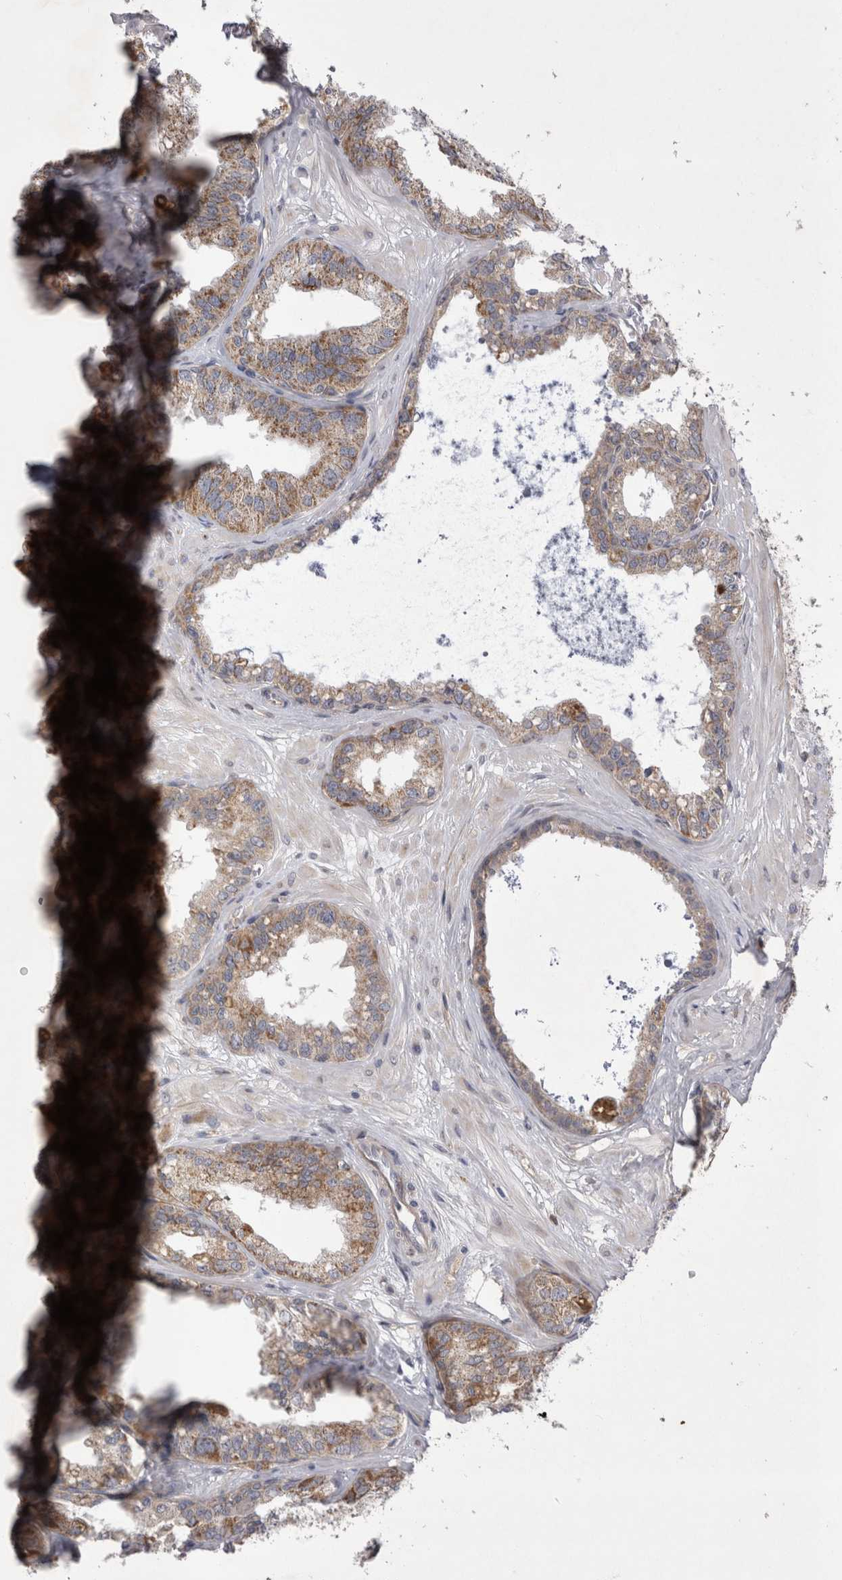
{"staining": {"intensity": "weak", "quantity": ">75%", "location": "cytoplasmic/membranous"}, "tissue": "seminal vesicle", "cell_type": "Glandular cells", "image_type": "normal", "snomed": [{"axis": "morphology", "description": "Normal tissue, NOS"}, {"axis": "topography", "description": "Prostate"}, {"axis": "topography", "description": "Seminal veicle"}], "caption": "Brown immunohistochemical staining in normal seminal vesicle displays weak cytoplasmic/membranous expression in approximately >75% of glandular cells.", "gene": "TSPOAP1", "patient": {"sex": "male", "age": 51}}